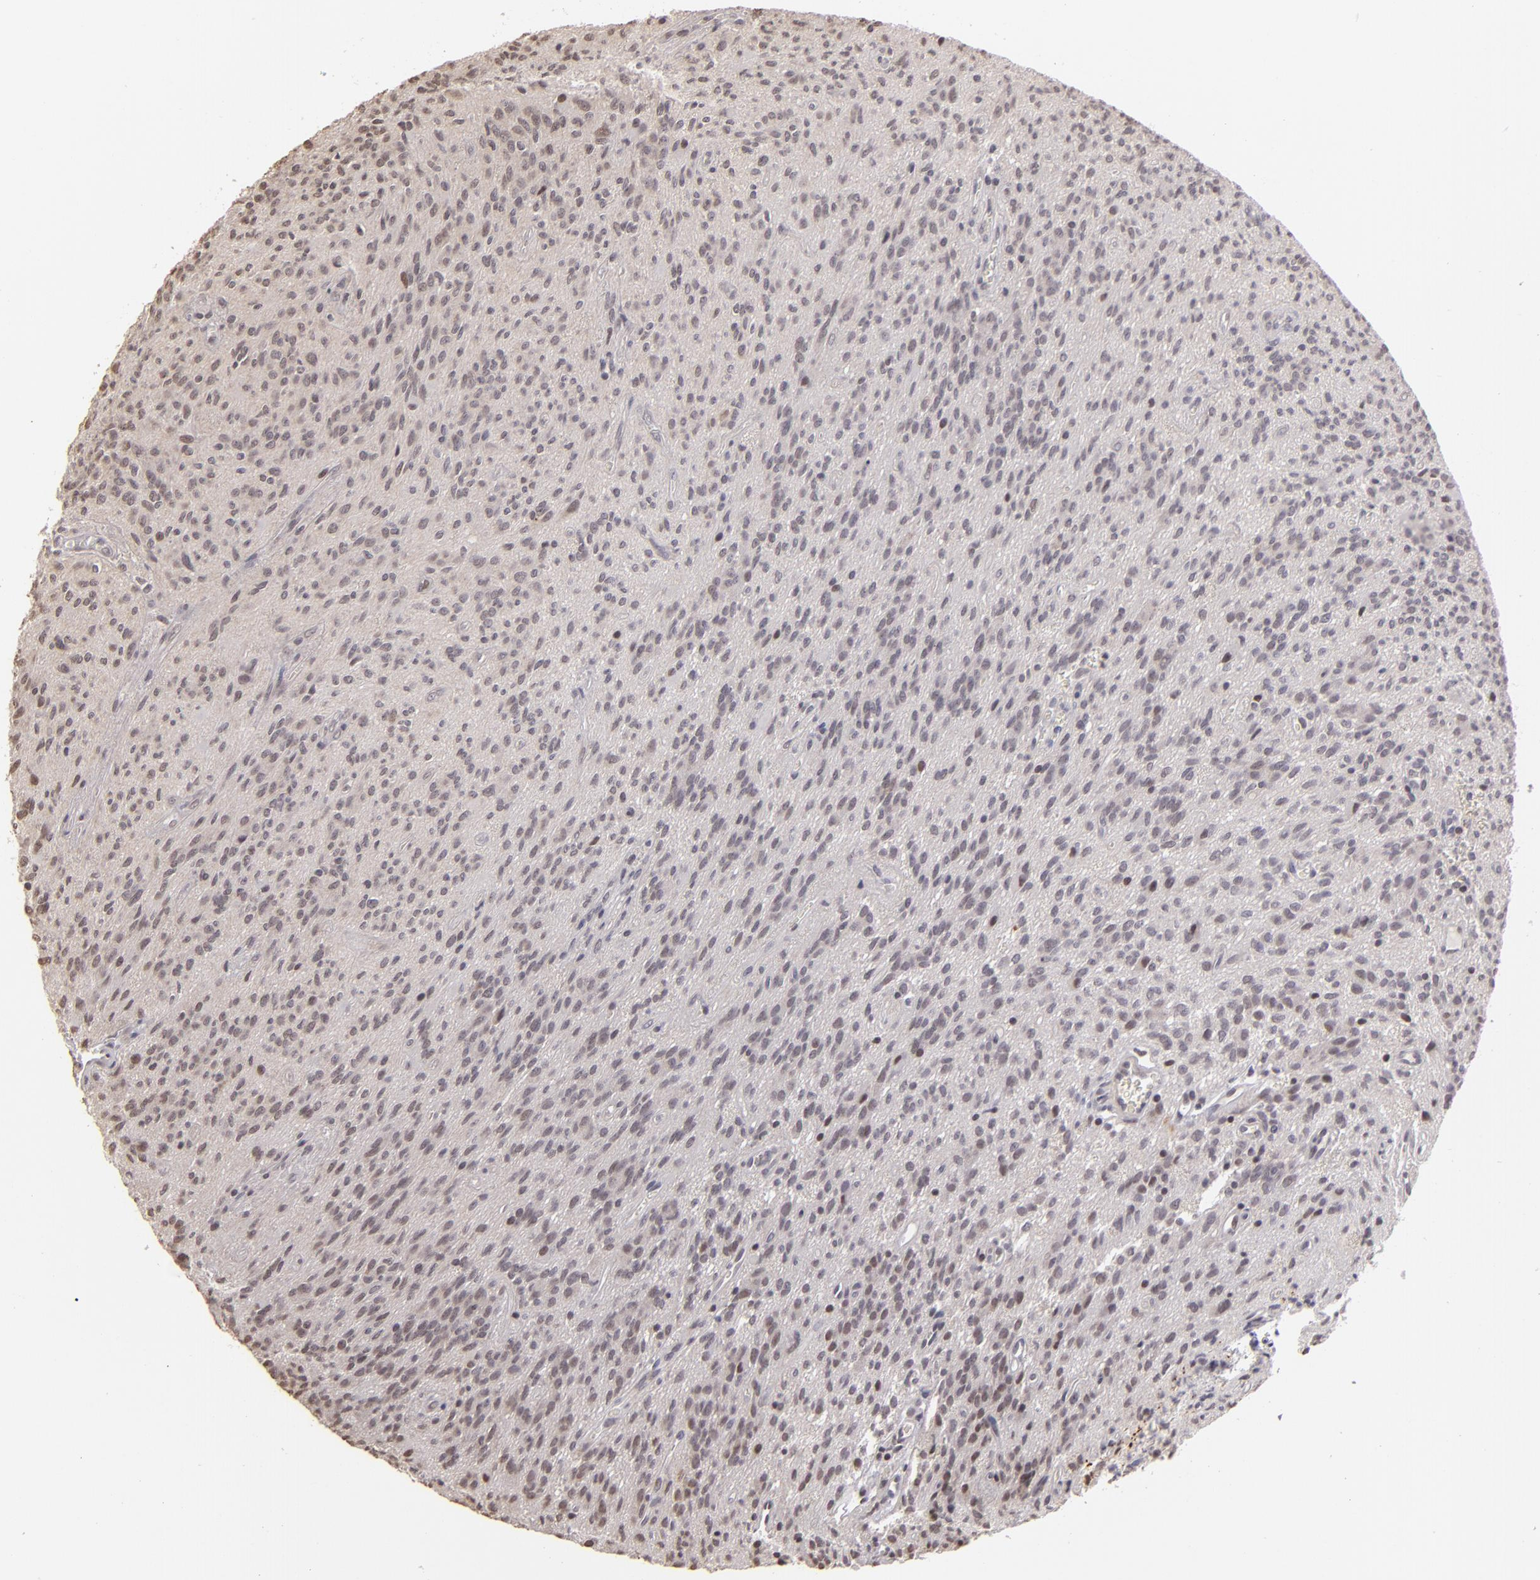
{"staining": {"intensity": "weak", "quantity": "<25%", "location": "nuclear"}, "tissue": "glioma", "cell_type": "Tumor cells", "image_type": "cancer", "snomed": [{"axis": "morphology", "description": "Glioma, malignant, Low grade"}, {"axis": "topography", "description": "Brain"}], "caption": "This histopathology image is of glioma stained with immunohistochemistry (IHC) to label a protein in brown with the nuclei are counter-stained blue. There is no positivity in tumor cells. (DAB immunohistochemistry (IHC) visualized using brightfield microscopy, high magnification).", "gene": "RARB", "patient": {"sex": "female", "age": 15}}